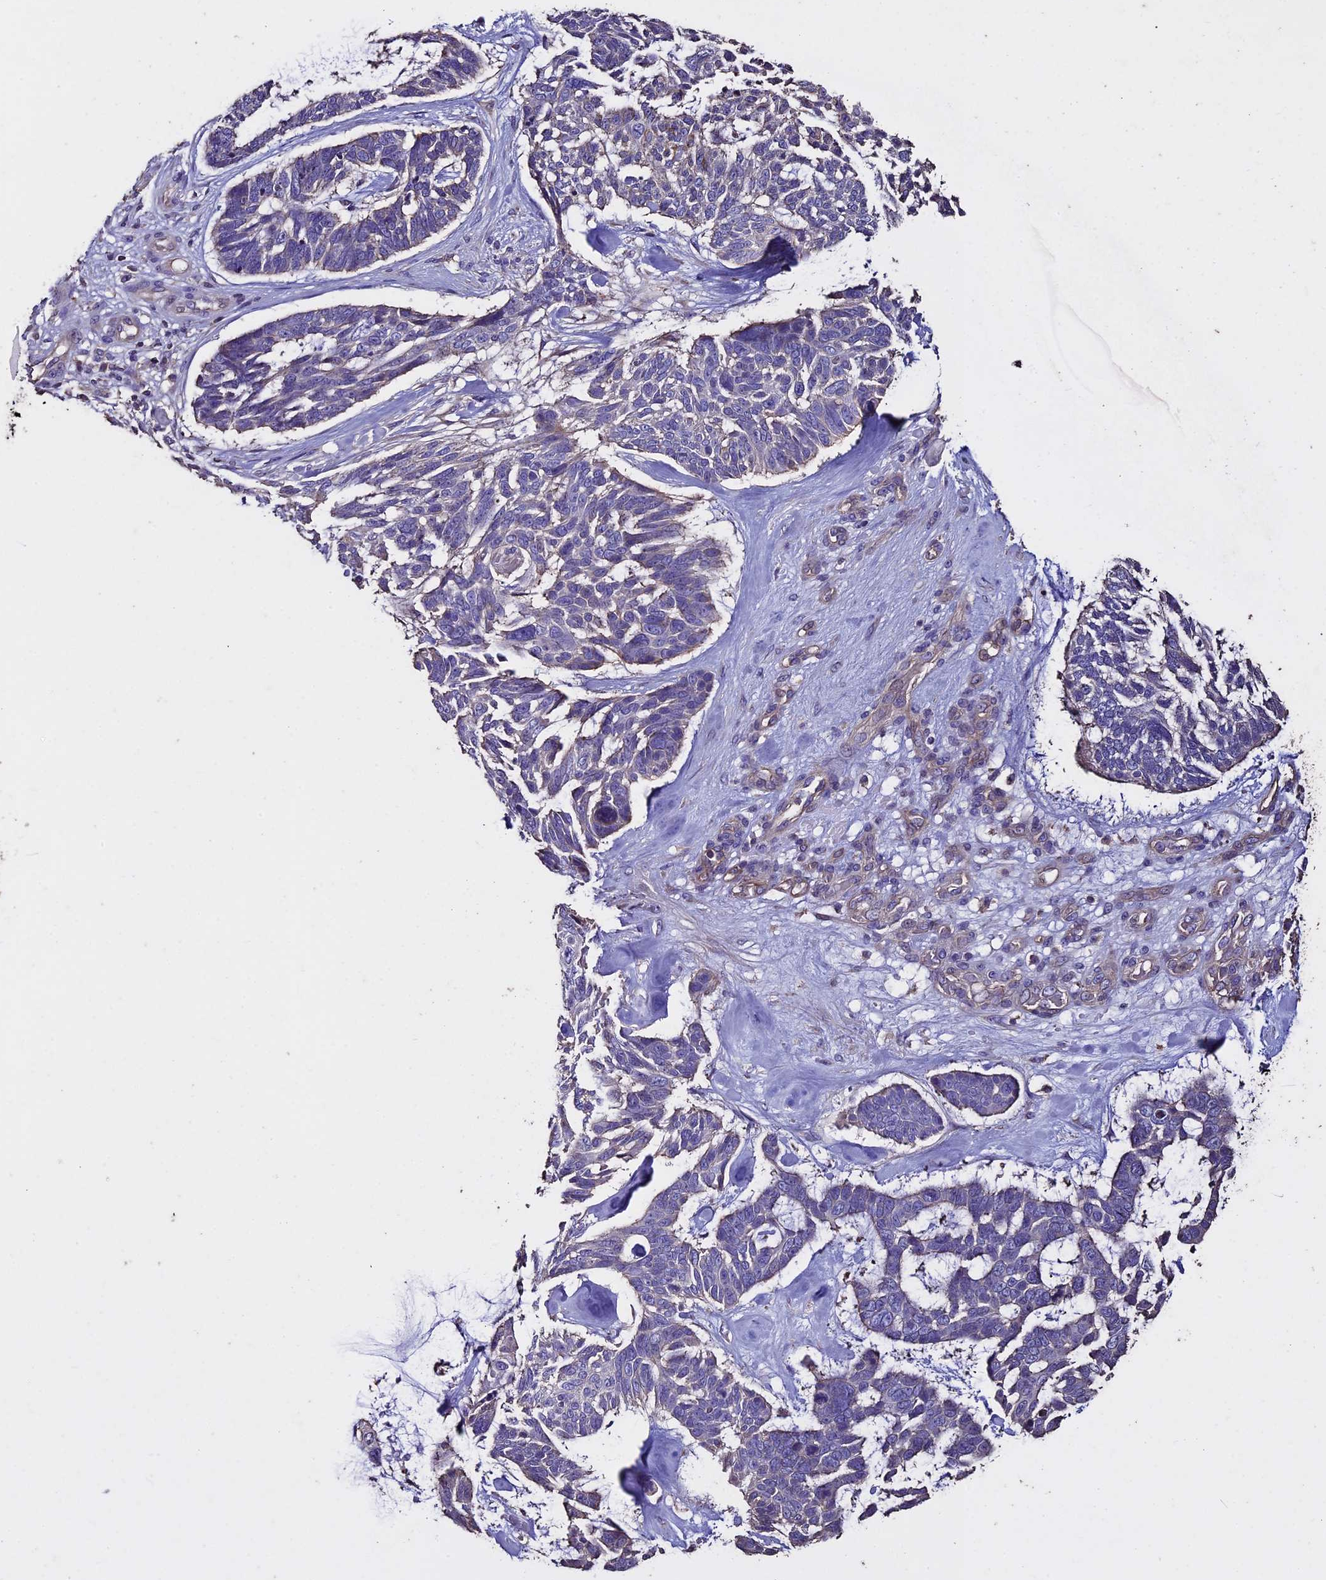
{"staining": {"intensity": "negative", "quantity": "none", "location": "none"}, "tissue": "skin cancer", "cell_type": "Tumor cells", "image_type": "cancer", "snomed": [{"axis": "morphology", "description": "Basal cell carcinoma"}, {"axis": "topography", "description": "Skin"}], "caption": "Basal cell carcinoma (skin) was stained to show a protein in brown. There is no significant positivity in tumor cells. (Brightfield microscopy of DAB immunohistochemistry (IHC) at high magnification).", "gene": "USB1", "patient": {"sex": "male", "age": 88}}